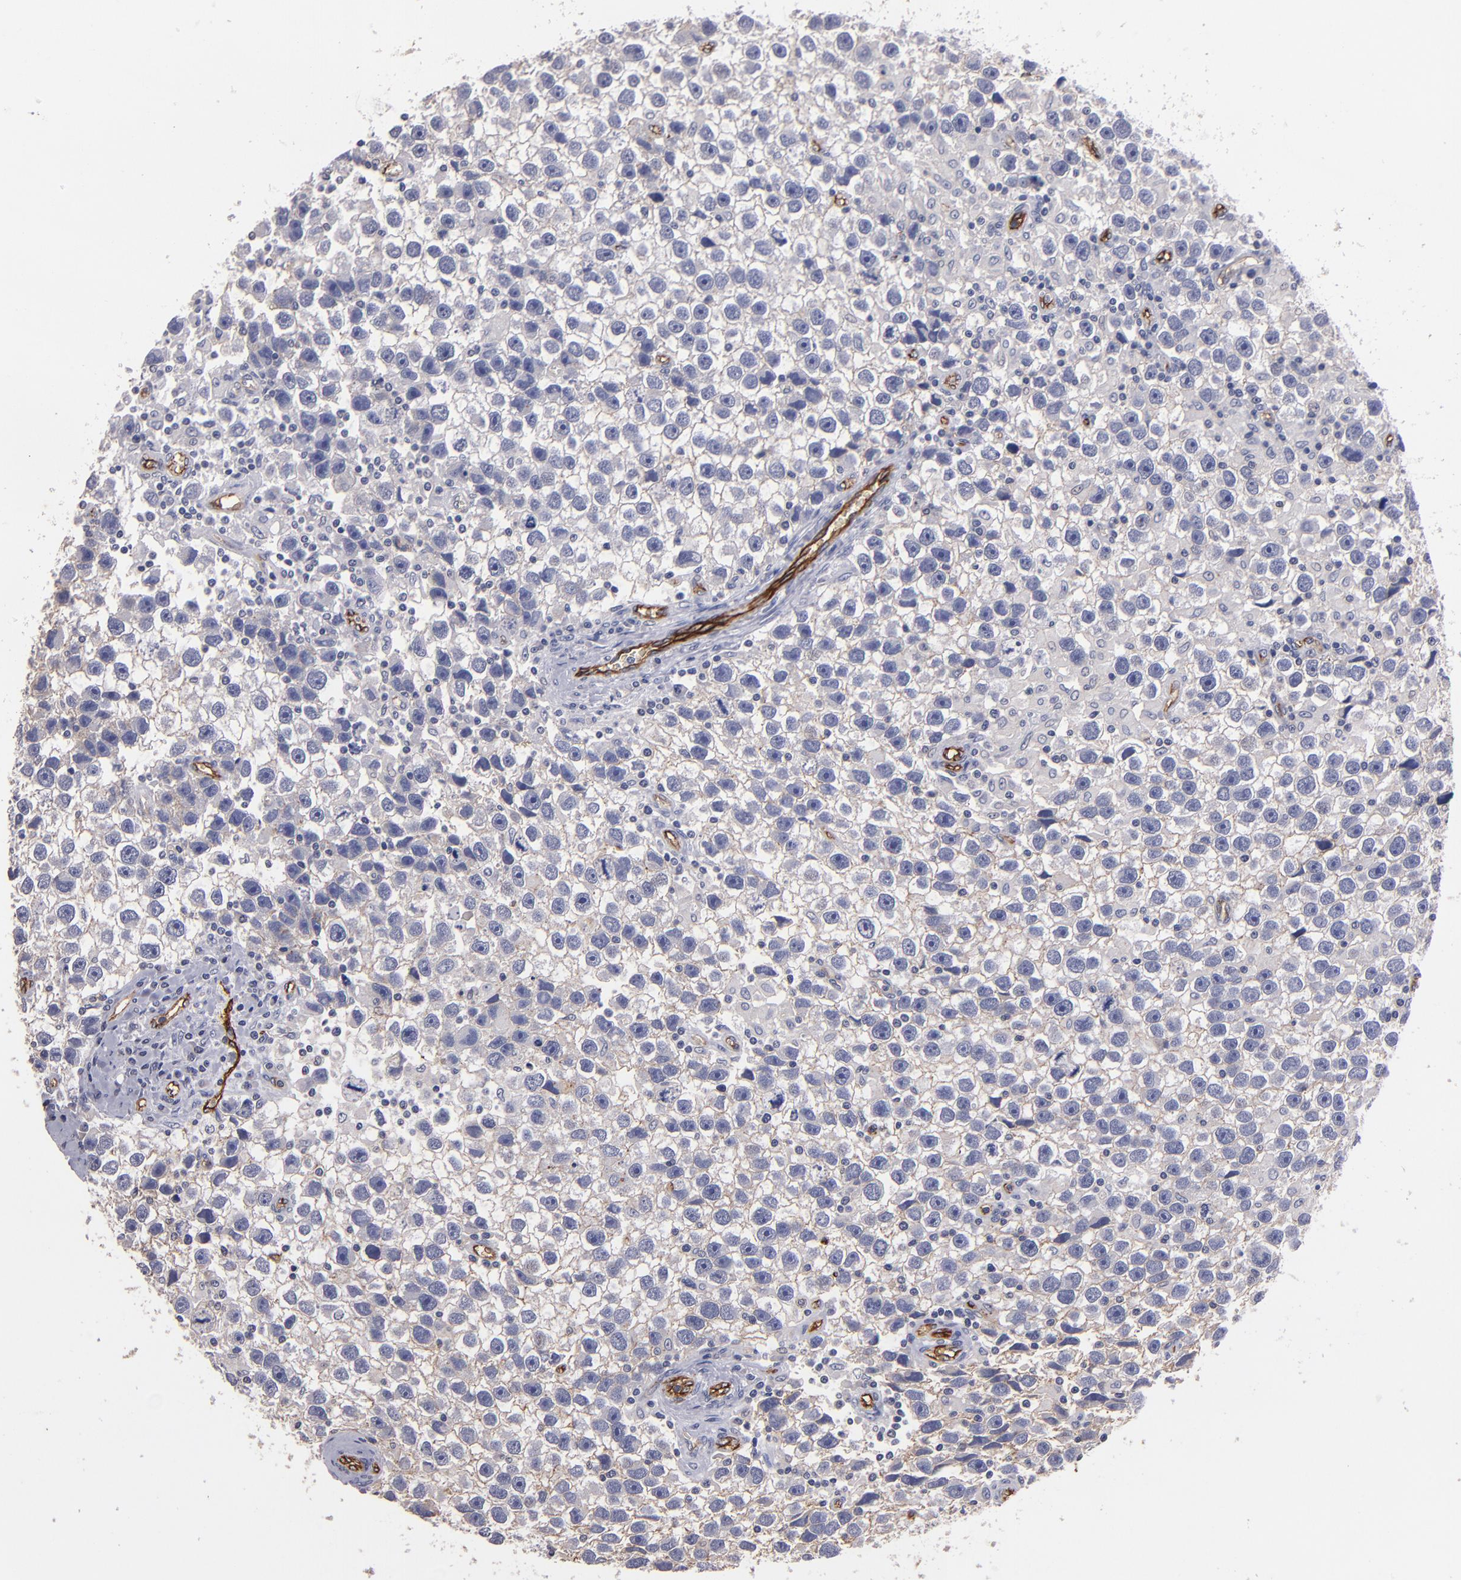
{"staining": {"intensity": "negative", "quantity": "none", "location": "none"}, "tissue": "testis cancer", "cell_type": "Tumor cells", "image_type": "cancer", "snomed": [{"axis": "morphology", "description": "Seminoma, NOS"}, {"axis": "topography", "description": "Testis"}], "caption": "Testis cancer (seminoma) was stained to show a protein in brown. There is no significant positivity in tumor cells.", "gene": "CLDN5", "patient": {"sex": "male", "age": 43}}